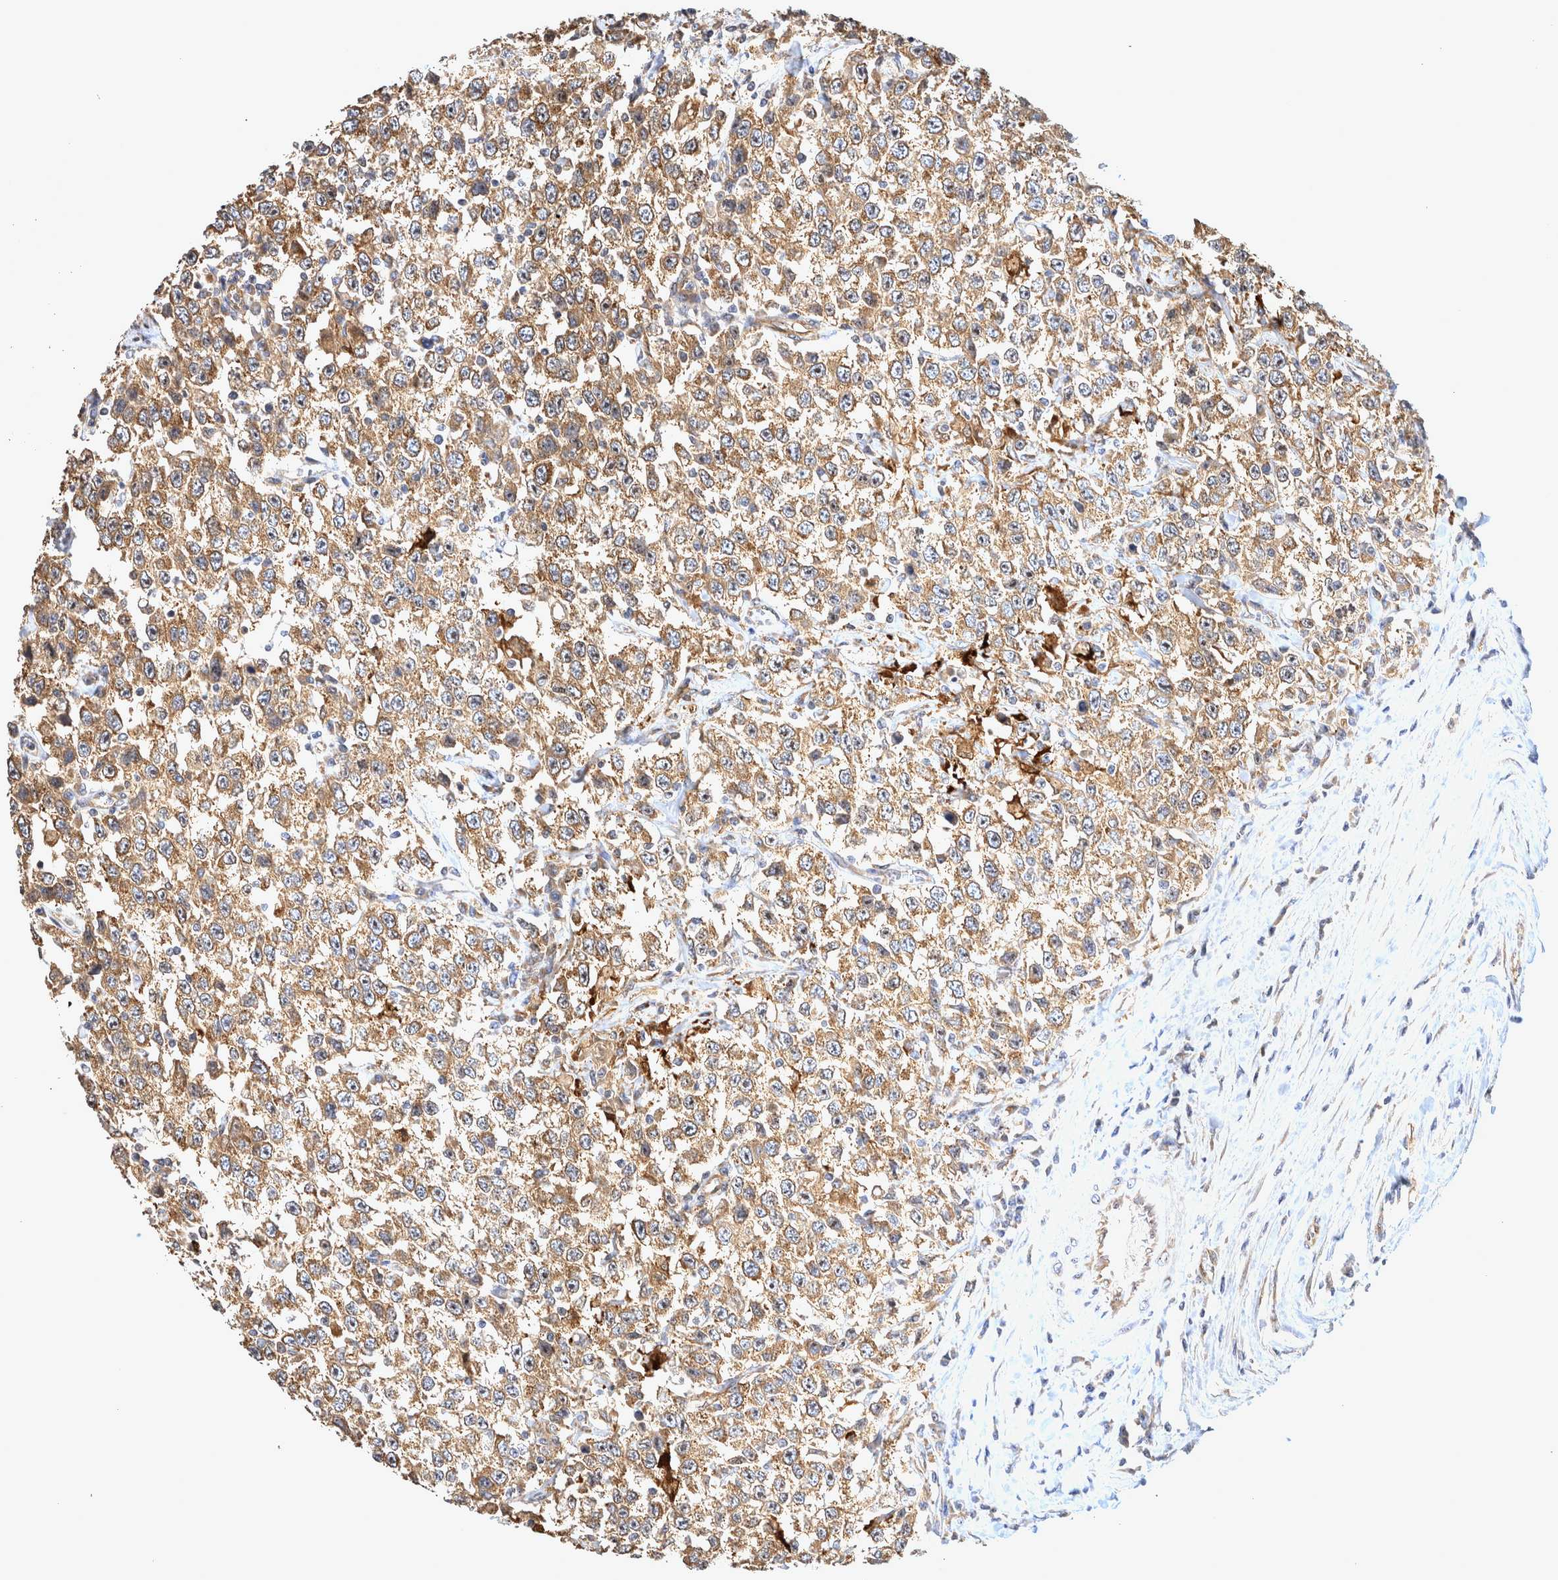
{"staining": {"intensity": "moderate", "quantity": ">75%", "location": "cytoplasmic/membranous"}, "tissue": "testis cancer", "cell_type": "Tumor cells", "image_type": "cancer", "snomed": [{"axis": "morphology", "description": "Seminoma, NOS"}, {"axis": "topography", "description": "Testis"}], "caption": "About >75% of tumor cells in seminoma (testis) display moderate cytoplasmic/membranous protein staining as visualized by brown immunohistochemical staining.", "gene": "ATXN2", "patient": {"sex": "male", "age": 41}}